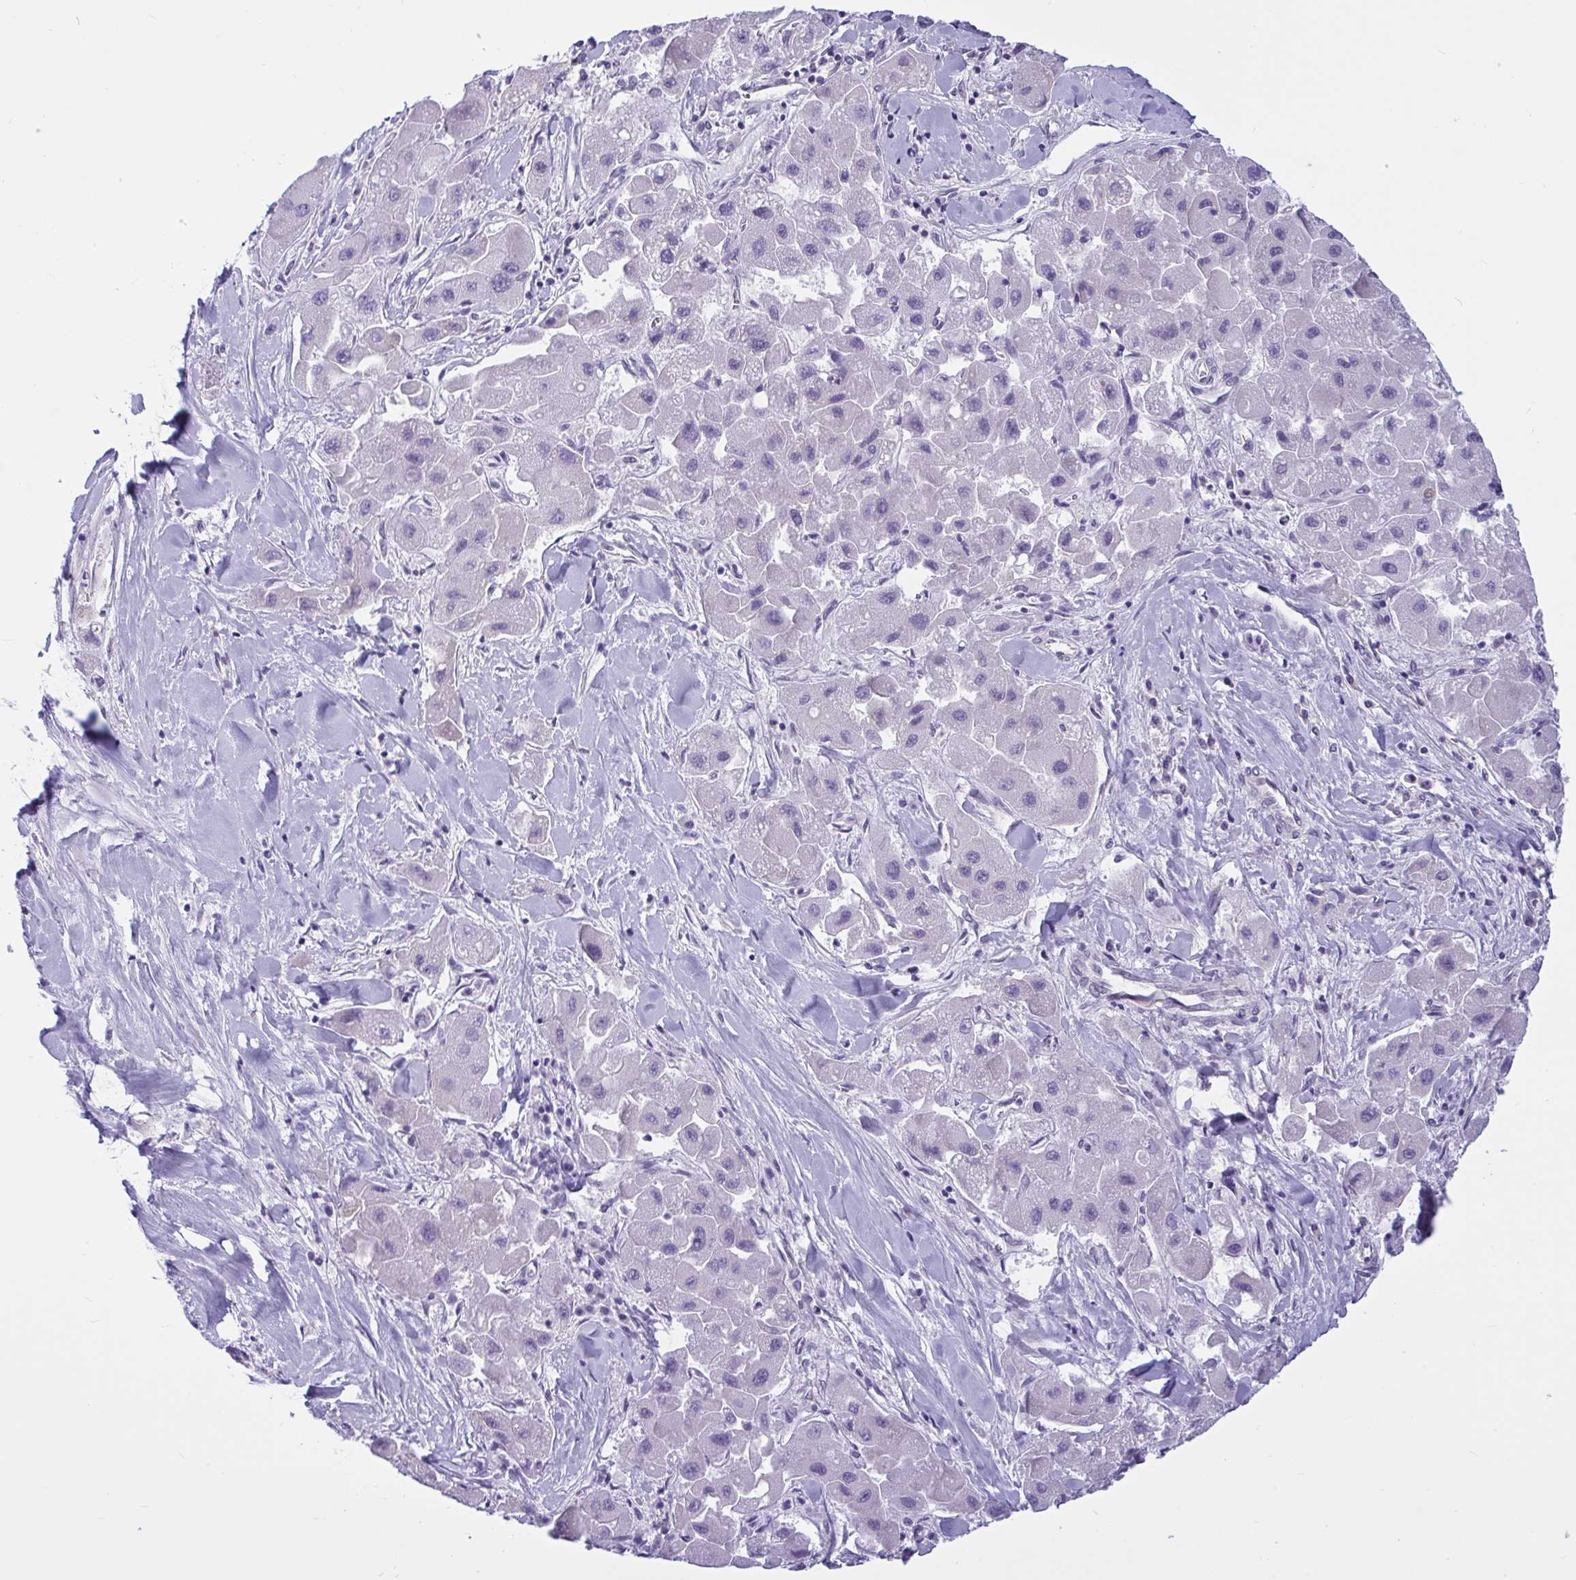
{"staining": {"intensity": "negative", "quantity": "none", "location": "none"}, "tissue": "liver cancer", "cell_type": "Tumor cells", "image_type": "cancer", "snomed": [{"axis": "morphology", "description": "Carcinoma, Hepatocellular, NOS"}, {"axis": "topography", "description": "Liver"}], "caption": "DAB immunohistochemical staining of human hepatocellular carcinoma (liver) shows no significant positivity in tumor cells.", "gene": "CAMLG", "patient": {"sex": "male", "age": 24}}